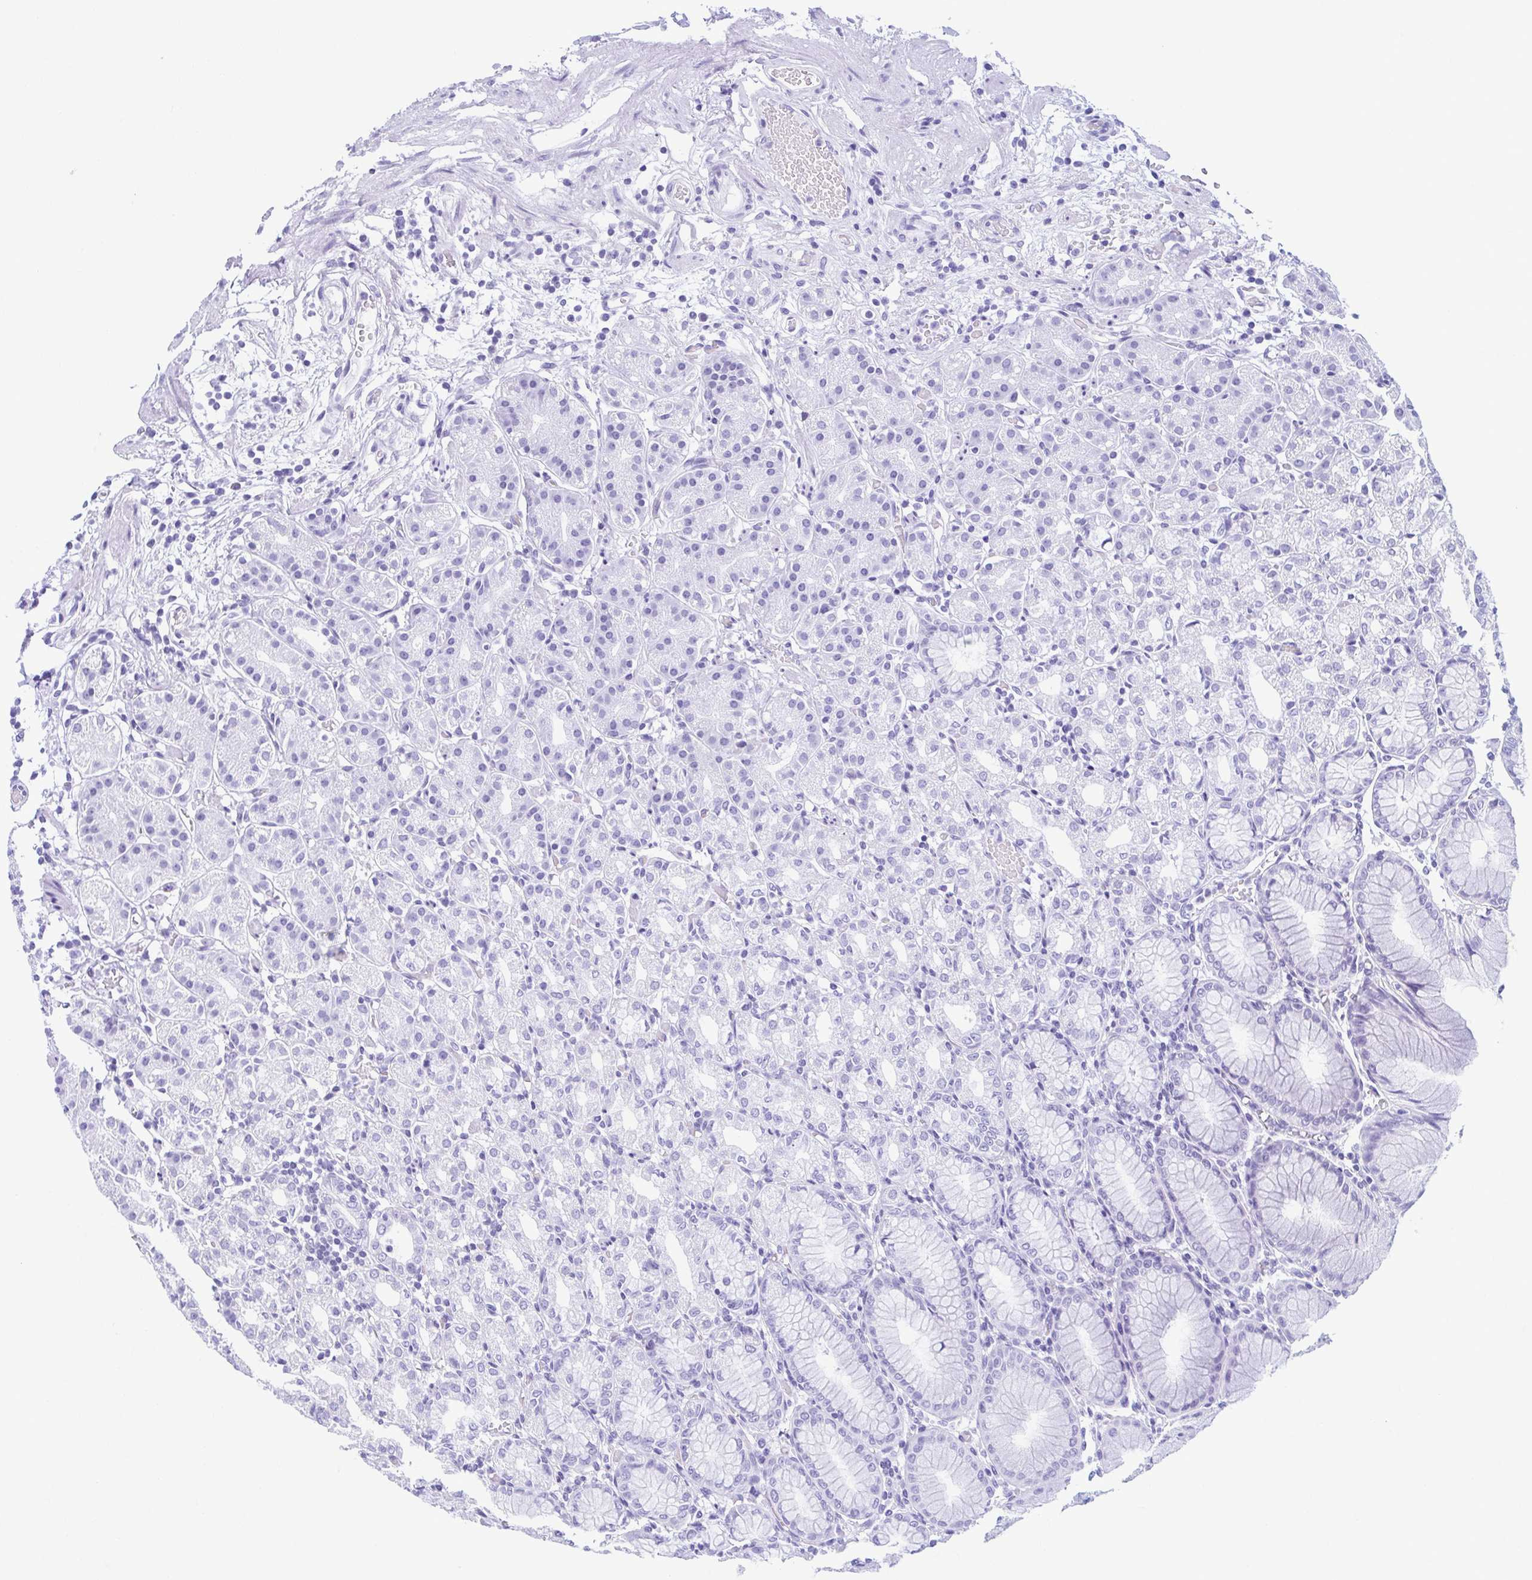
{"staining": {"intensity": "negative", "quantity": "none", "location": "none"}, "tissue": "stomach", "cell_type": "Glandular cells", "image_type": "normal", "snomed": [{"axis": "morphology", "description": "Normal tissue, NOS"}, {"axis": "topography", "description": "Stomach"}], "caption": "Benign stomach was stained to show a protein in brown. There is no significant positivity in glandular cells.", "gene": "TCEAL3", "patient": {"sex": "female", "age": 57}}